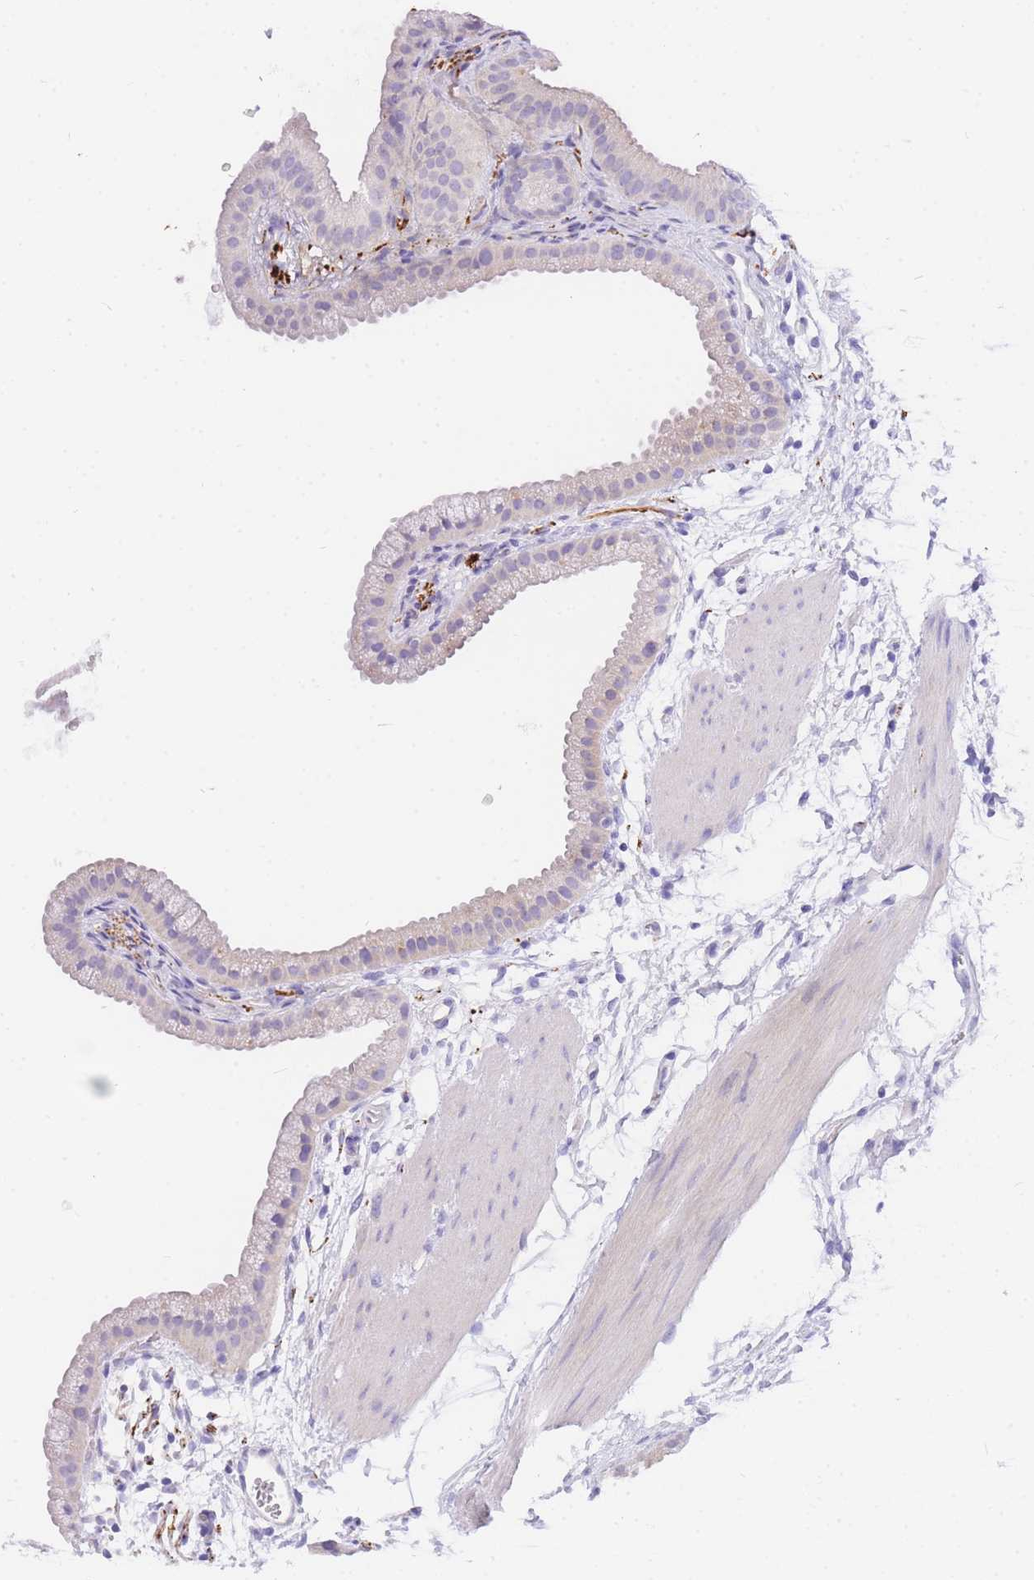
{"staining": {"intensity": "moderate", "quantity": "<25%", "location": "cytoplasmic/membranous"}, "tissue": "gallbladder", "cell_type": "Glandular cells", "image_type": "normal", "snomed": [{"axis": "morphology", "description": "Normal tissue, NOS"}, {"axis": "topography", "description": "Gallbladder"}], "caption": "IHC (DAB) staining of normal human gallbladder reveals moderate cytoplasmic/membranous protein expression in approximately <25% of glandular cells.", "gene": "UPK1A", "patient": {"sex": "female", "age": 64}}